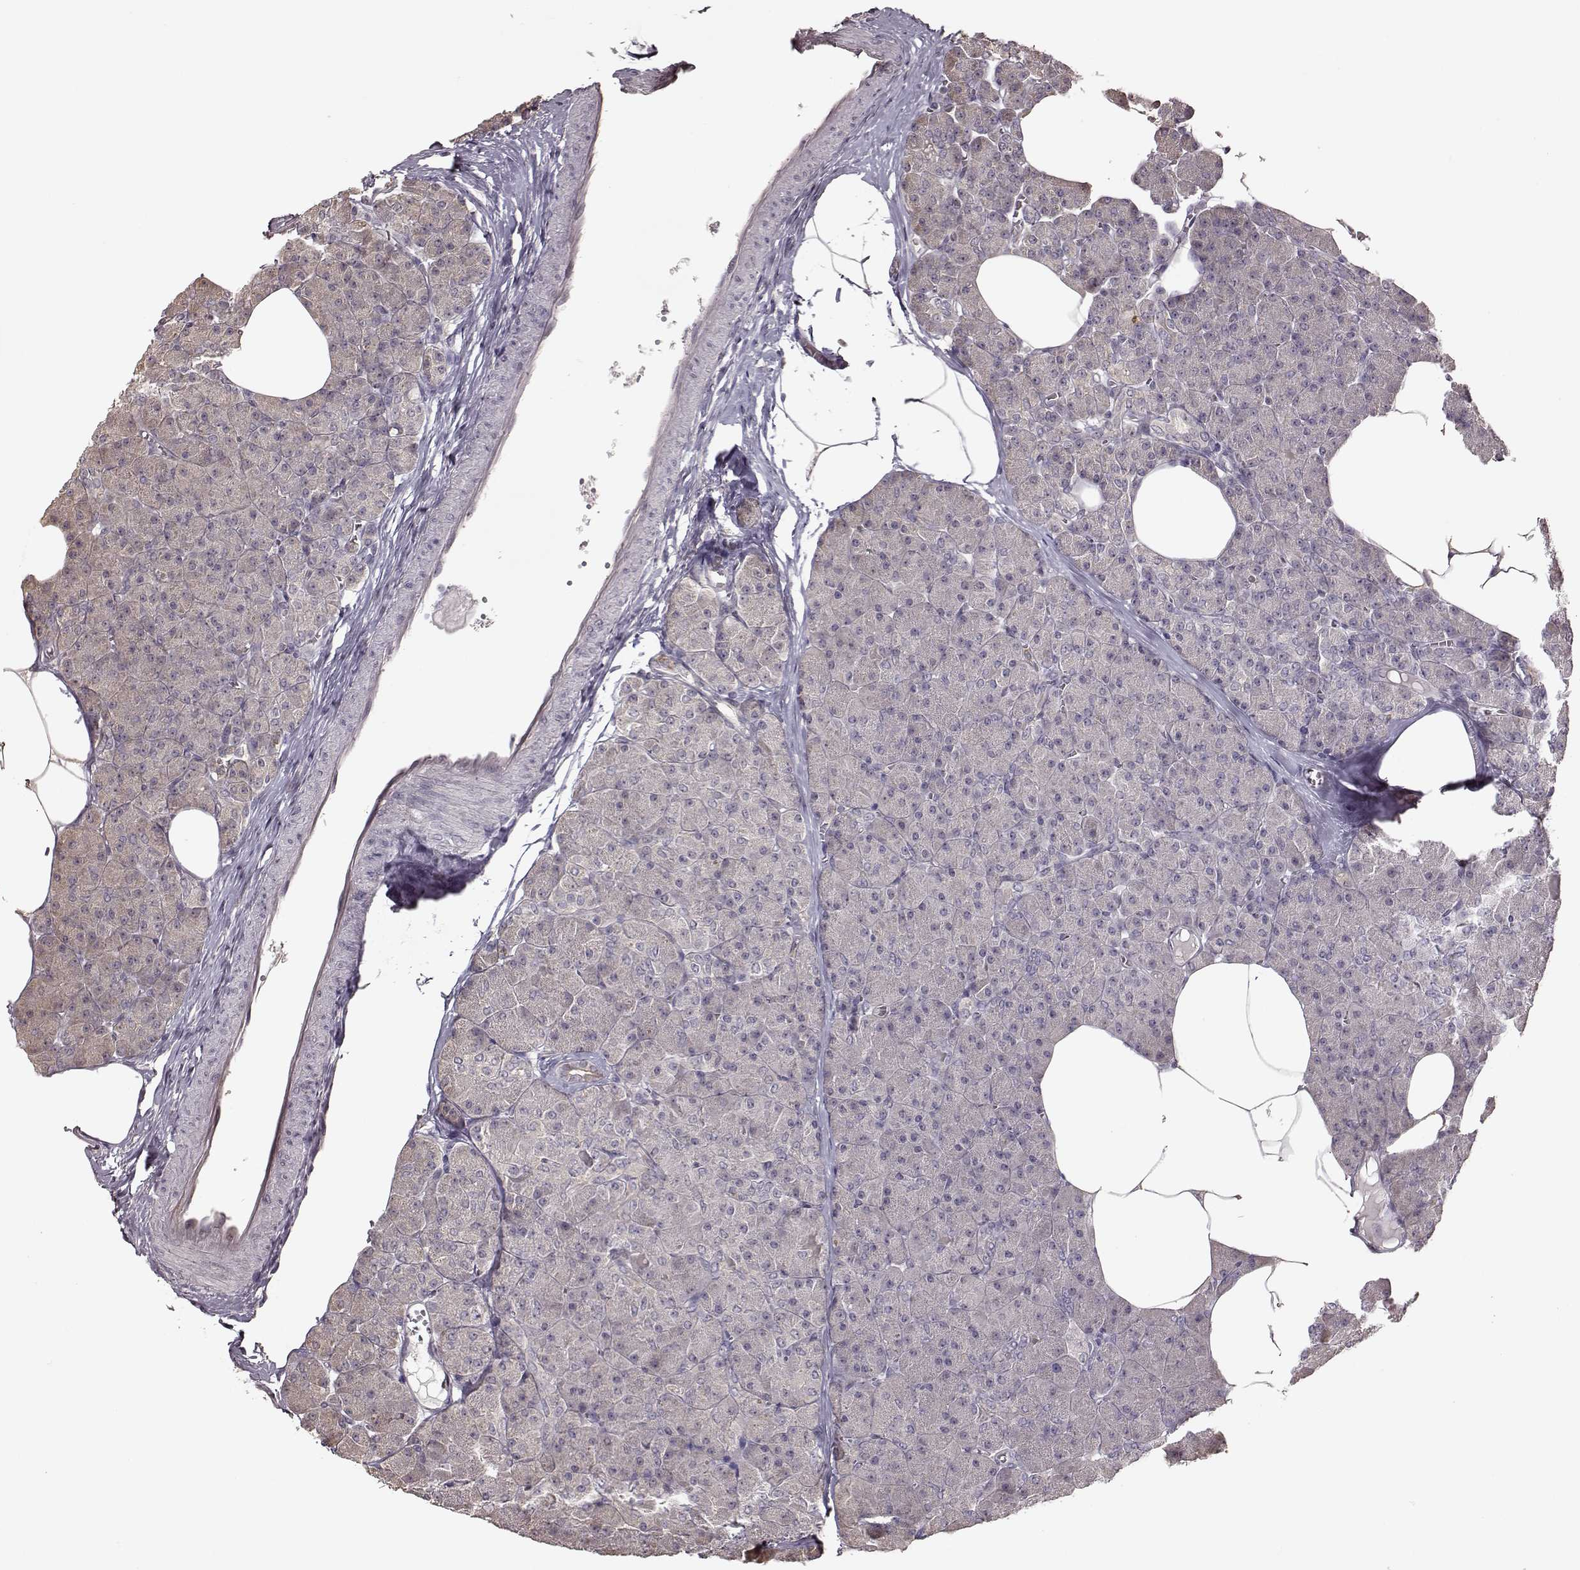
{"staining": {"intensity": "weak", "quantity": "<25%", "location": "cytoplasmic/membranous"}, "tissue": "pancreas", "cell_type": "Exocrine glandular cells", "image_type": "normal", "snomed": [{"axis": "morphology", "description": "Normal tissue, NOS"}, {"axis": "topography", "description": "Pancreas"}], "caption": "Exocrine glandular cells are negative for protein expression in unremarkable human pancreas. The staining was performed using DAB to visualize the protein expression in brown, while the nuclei were stained in blue with hematoxylin (Magnification: 20x).", "gene": "CRB1", "patient": {"sex": "female", "age": 45}}